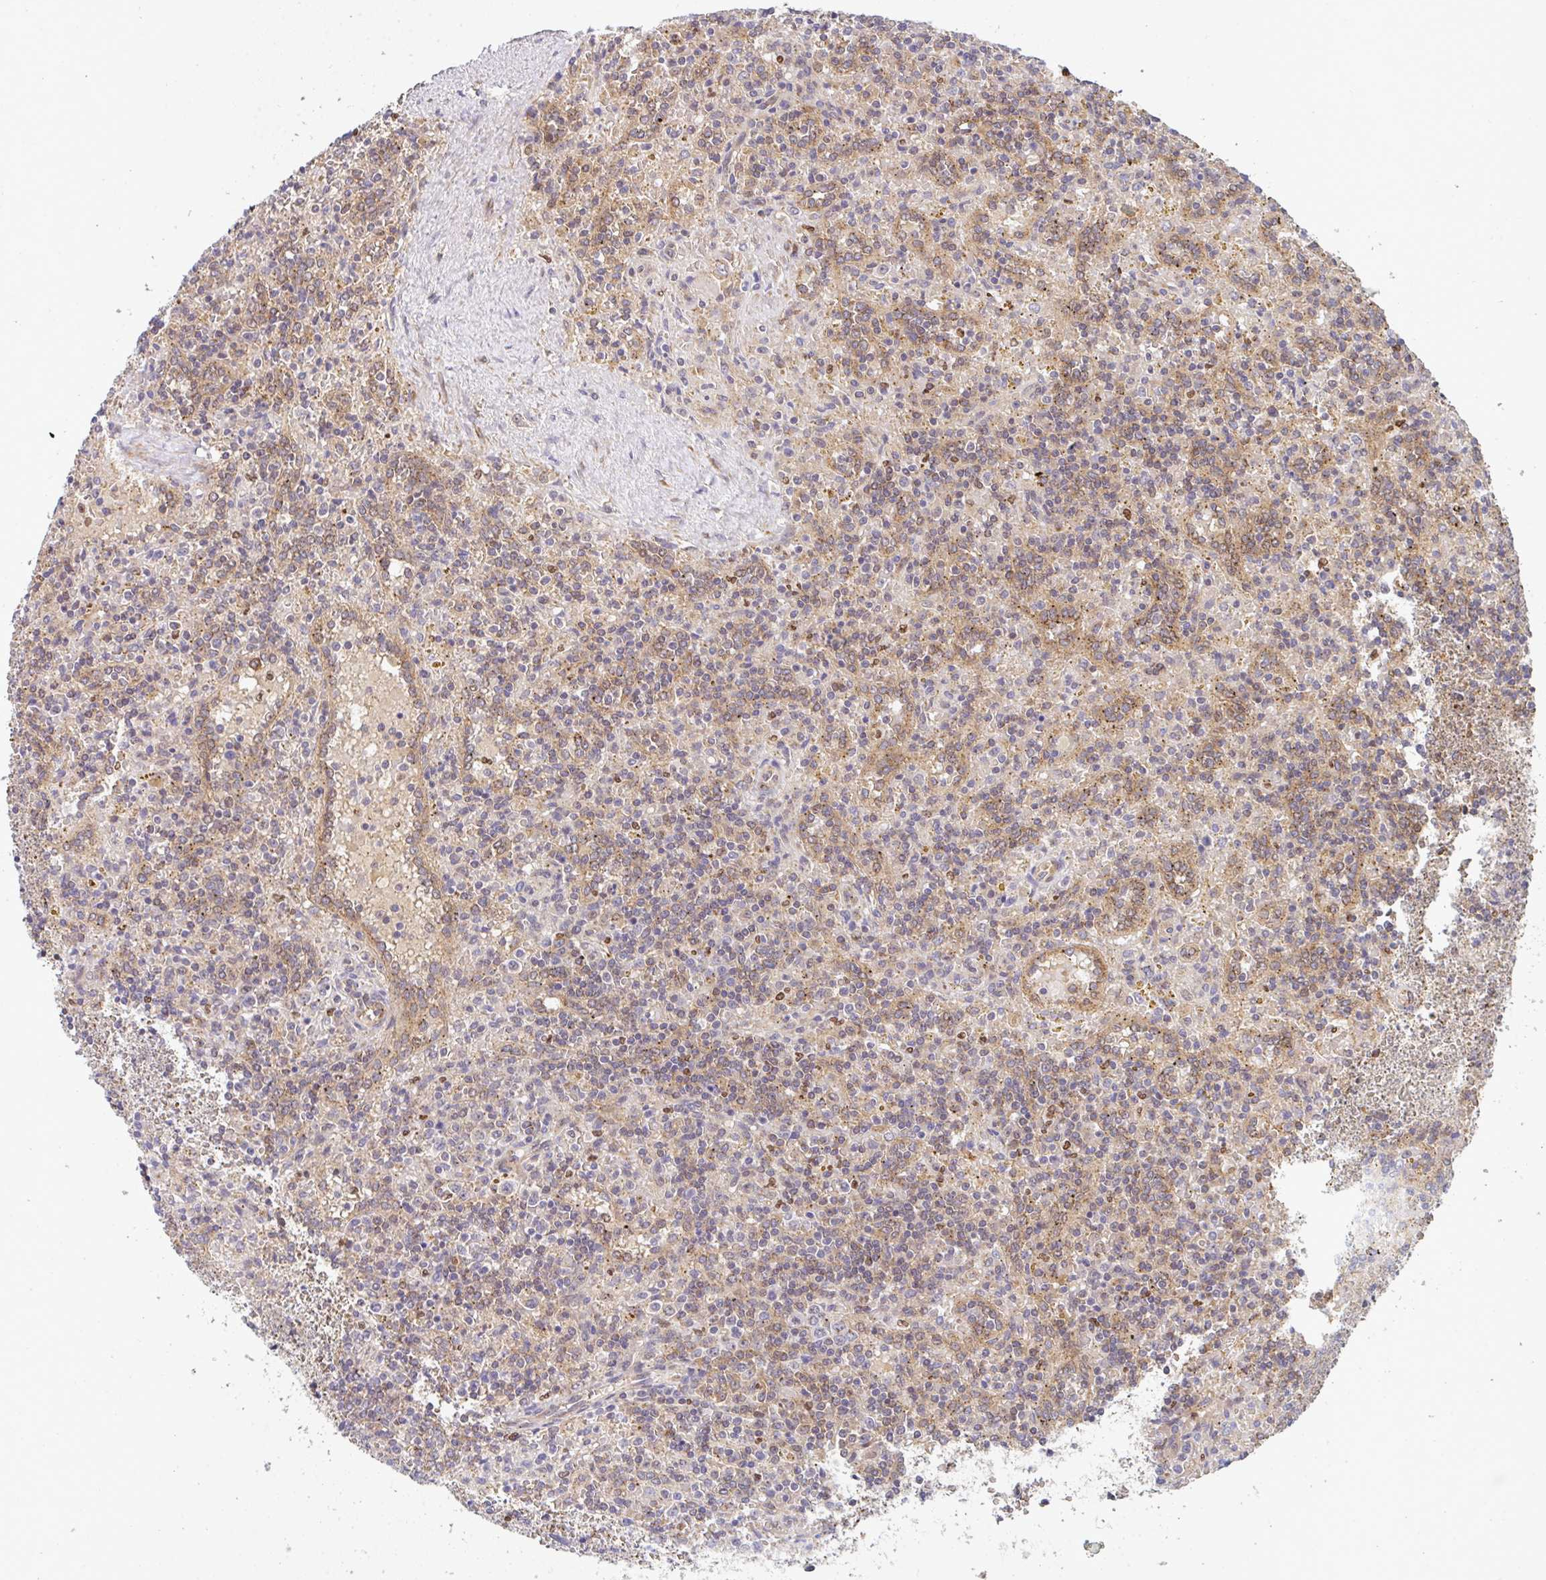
{"staining": {"intensity": "weak", "quantity": "25%-75%", "location": "cytoplasmic/membranous,nuclear"}, "tissue": "lymphoma", "cell_type": "Tumor cells", "image_type": "cancer", "snomed": [{"axis": "morphology", "description": "Malignant lymphoma, non-Hodgkin's type, Low grade"}, {"axis": "topography", "description": "Spleen"}], "caption": "Protein expression analysis of lymphoma exhibits weak cytoplasmic/membranous and nuclear expression in about 25%-75% of tumor cells.", "gene": "SIMC1", "patient": {"sex": "male", "age": 67}}